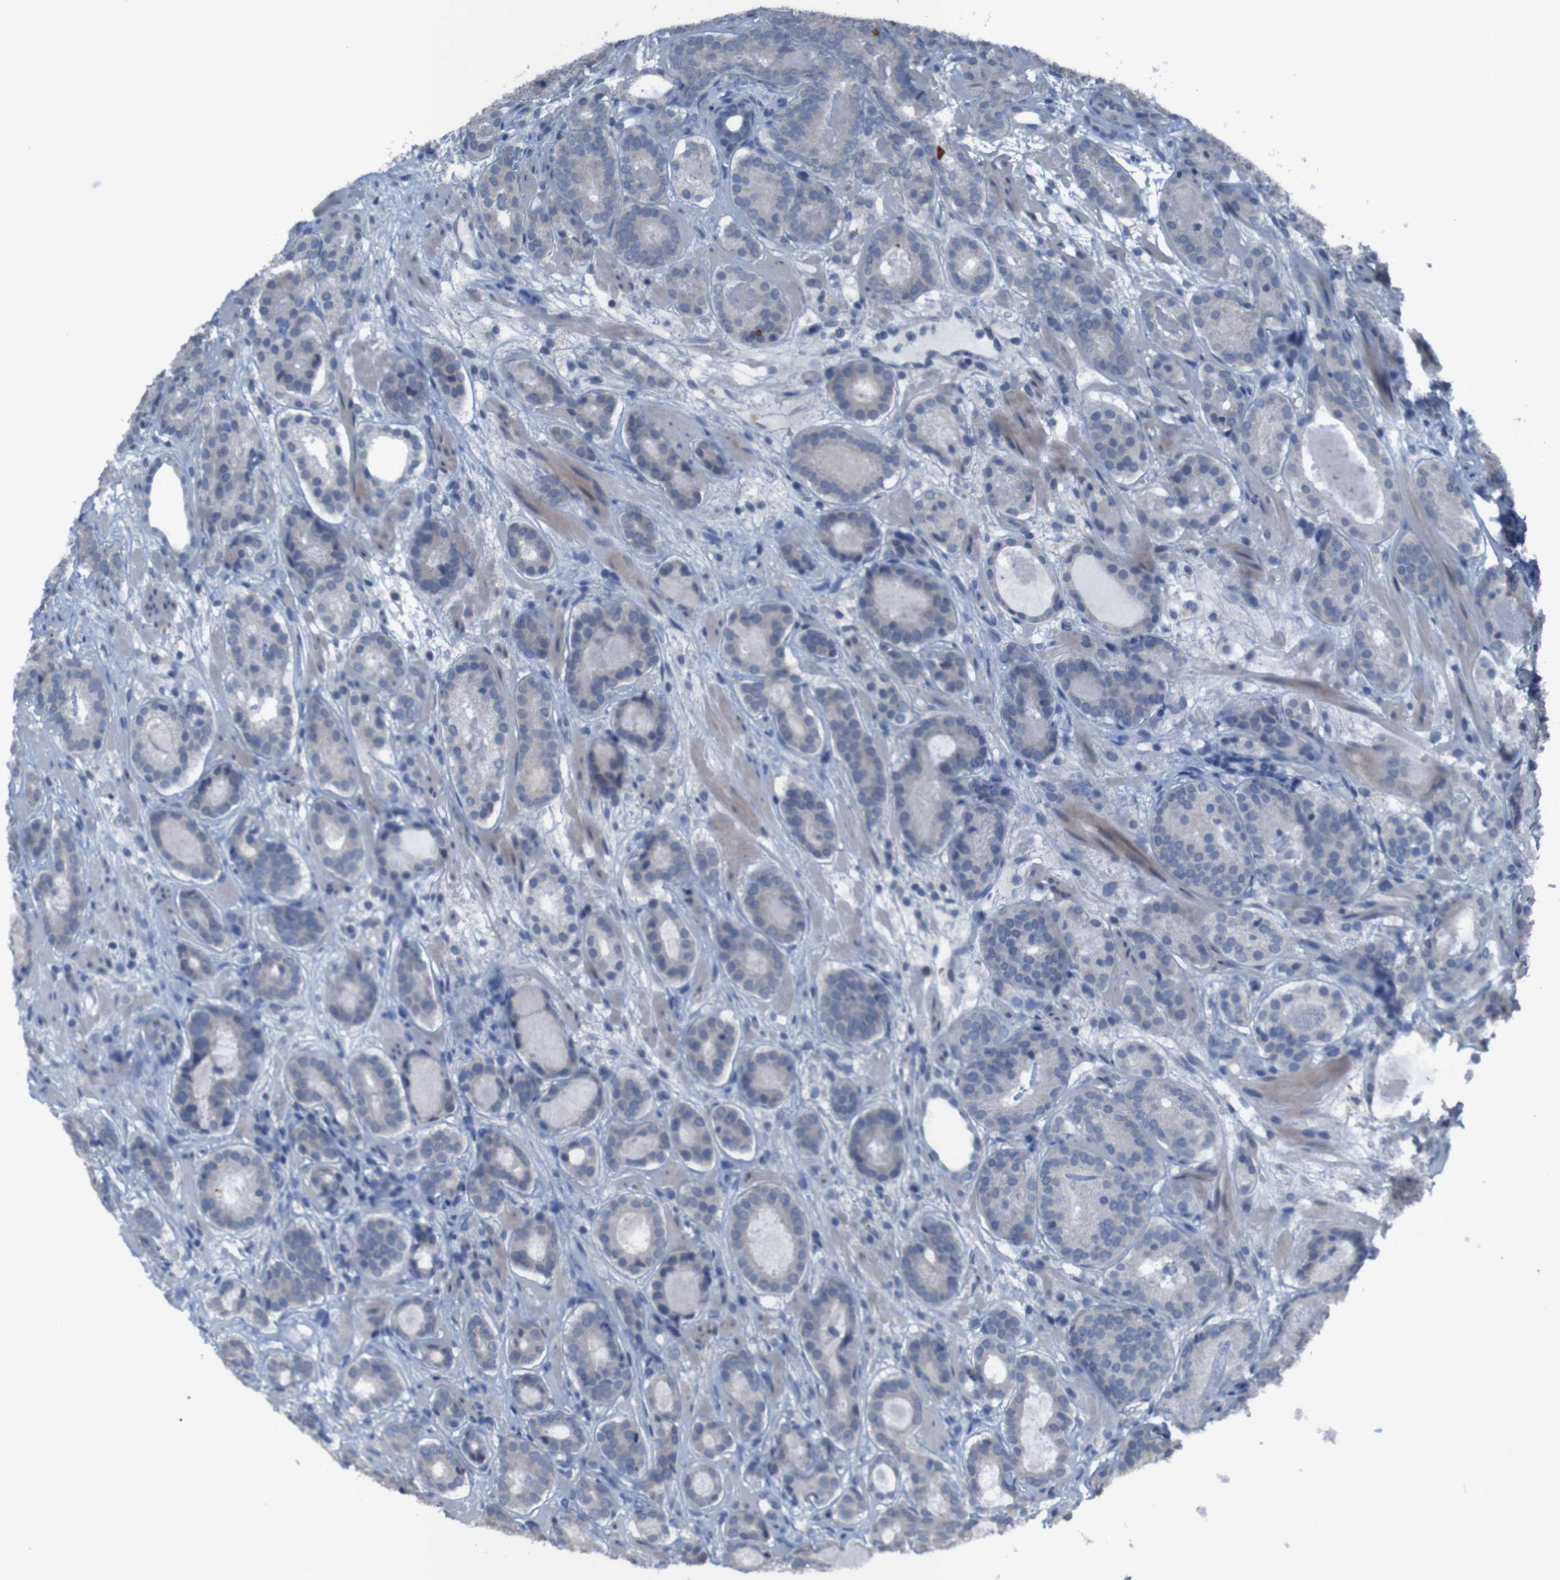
{"staining": {"intensity": "negative", "quantity": "none", "location": "none"}, "tissue": "prostate cancer", "cell_type": "Tumor cells", "image_type": "cancer", "snomed": [{"axis": "morphology", "description": "Adenocarcinoma, Low grade"}, {"axis": "topography", "description": "Prostate"}], "caption": "This photomicrograph is of prostate cancer (low-grade adenocarcinoma) stained with immunohistochemistry to label a protein in brown with the nuclei are counter-stained blue. There is no staining in tumor cells.", "gene": "CLDN18", "patient": {"sex": "male", "age": 69}}